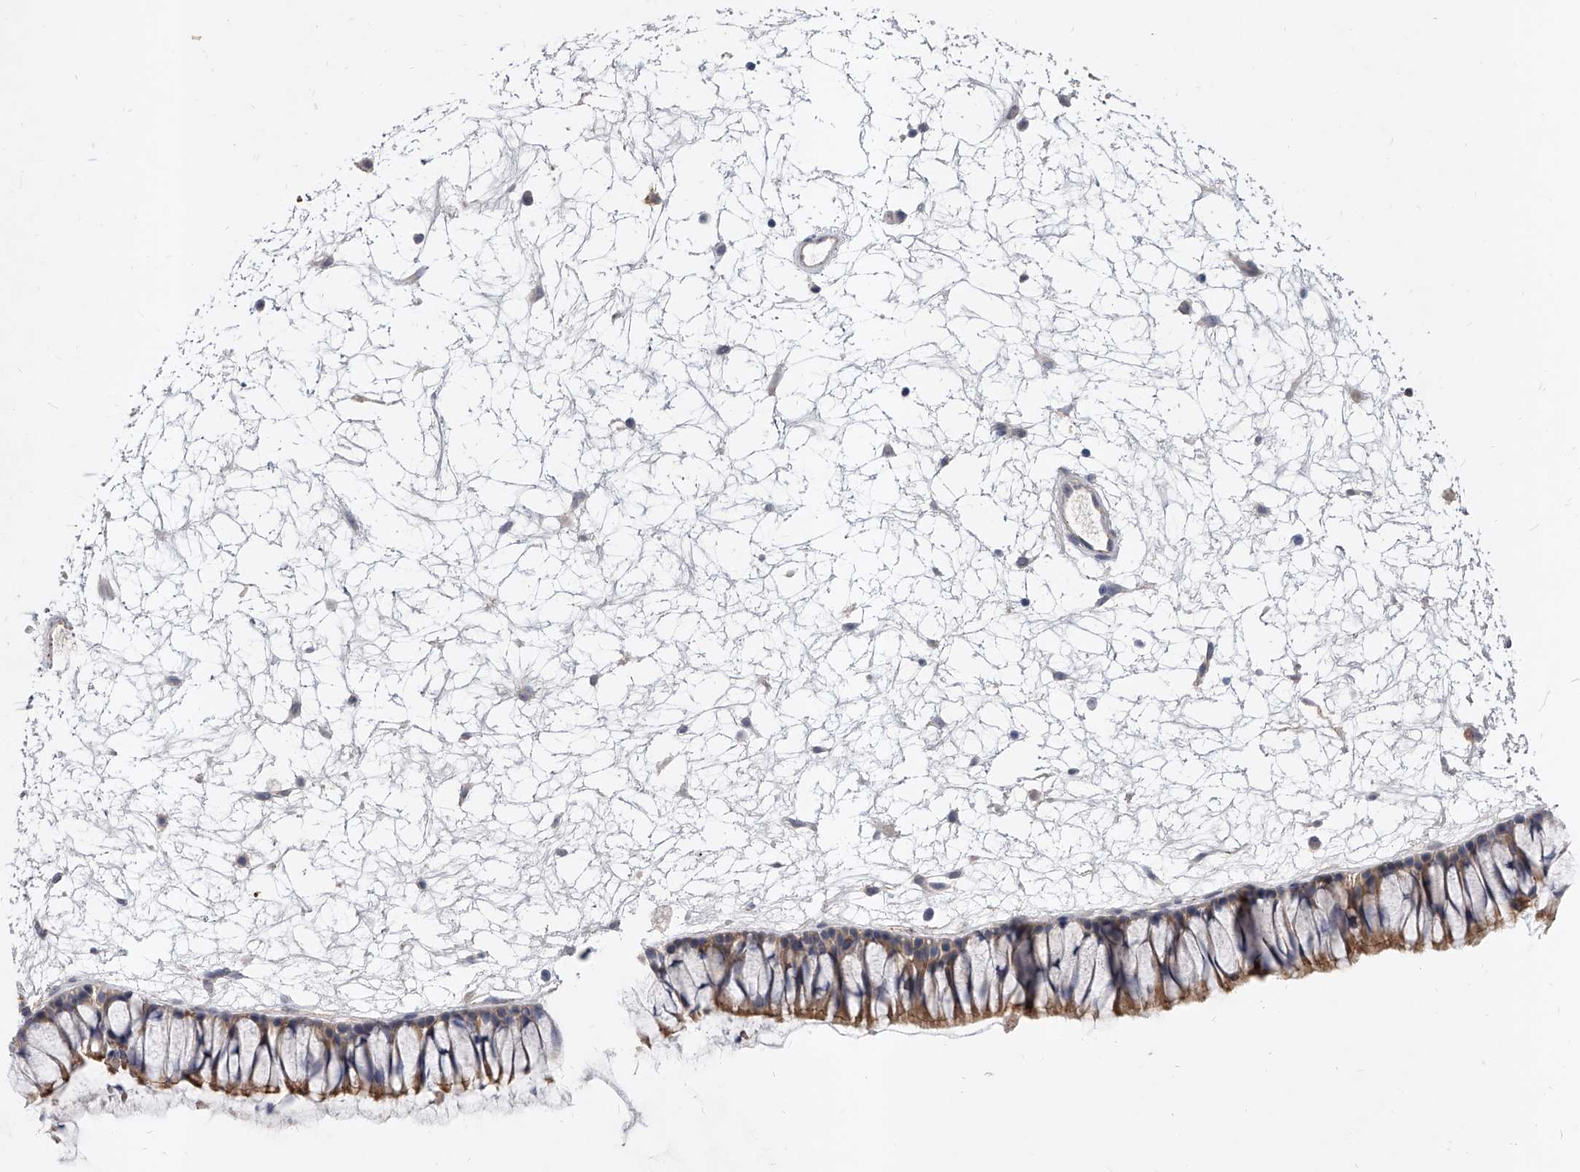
{"staining": {"intensity": "moderate", "quantity": "25%-75%", "location": "cytoplasmic/membranous"}, "tissue": "nasopharynx", "cell_type": "Respiratory epithelial cells", "image_type": "normal", "snomed": [{"axis": "morphology", "description": "Normal tissue, NOS"}, {"axis": "topography", "description": "Nasopharynx"}], "caption": "This image reveals unremarkable nasopharynx stained with immunohistochemistry to label a protein in brown. The cytoplasmic/membranous of respiratory epithelial cells show moderate positivity for the protein. Nuclei are counter-stained blue.", "gene": "ENSG00000250424", "patient": {"sex": "male", "age": 64}}